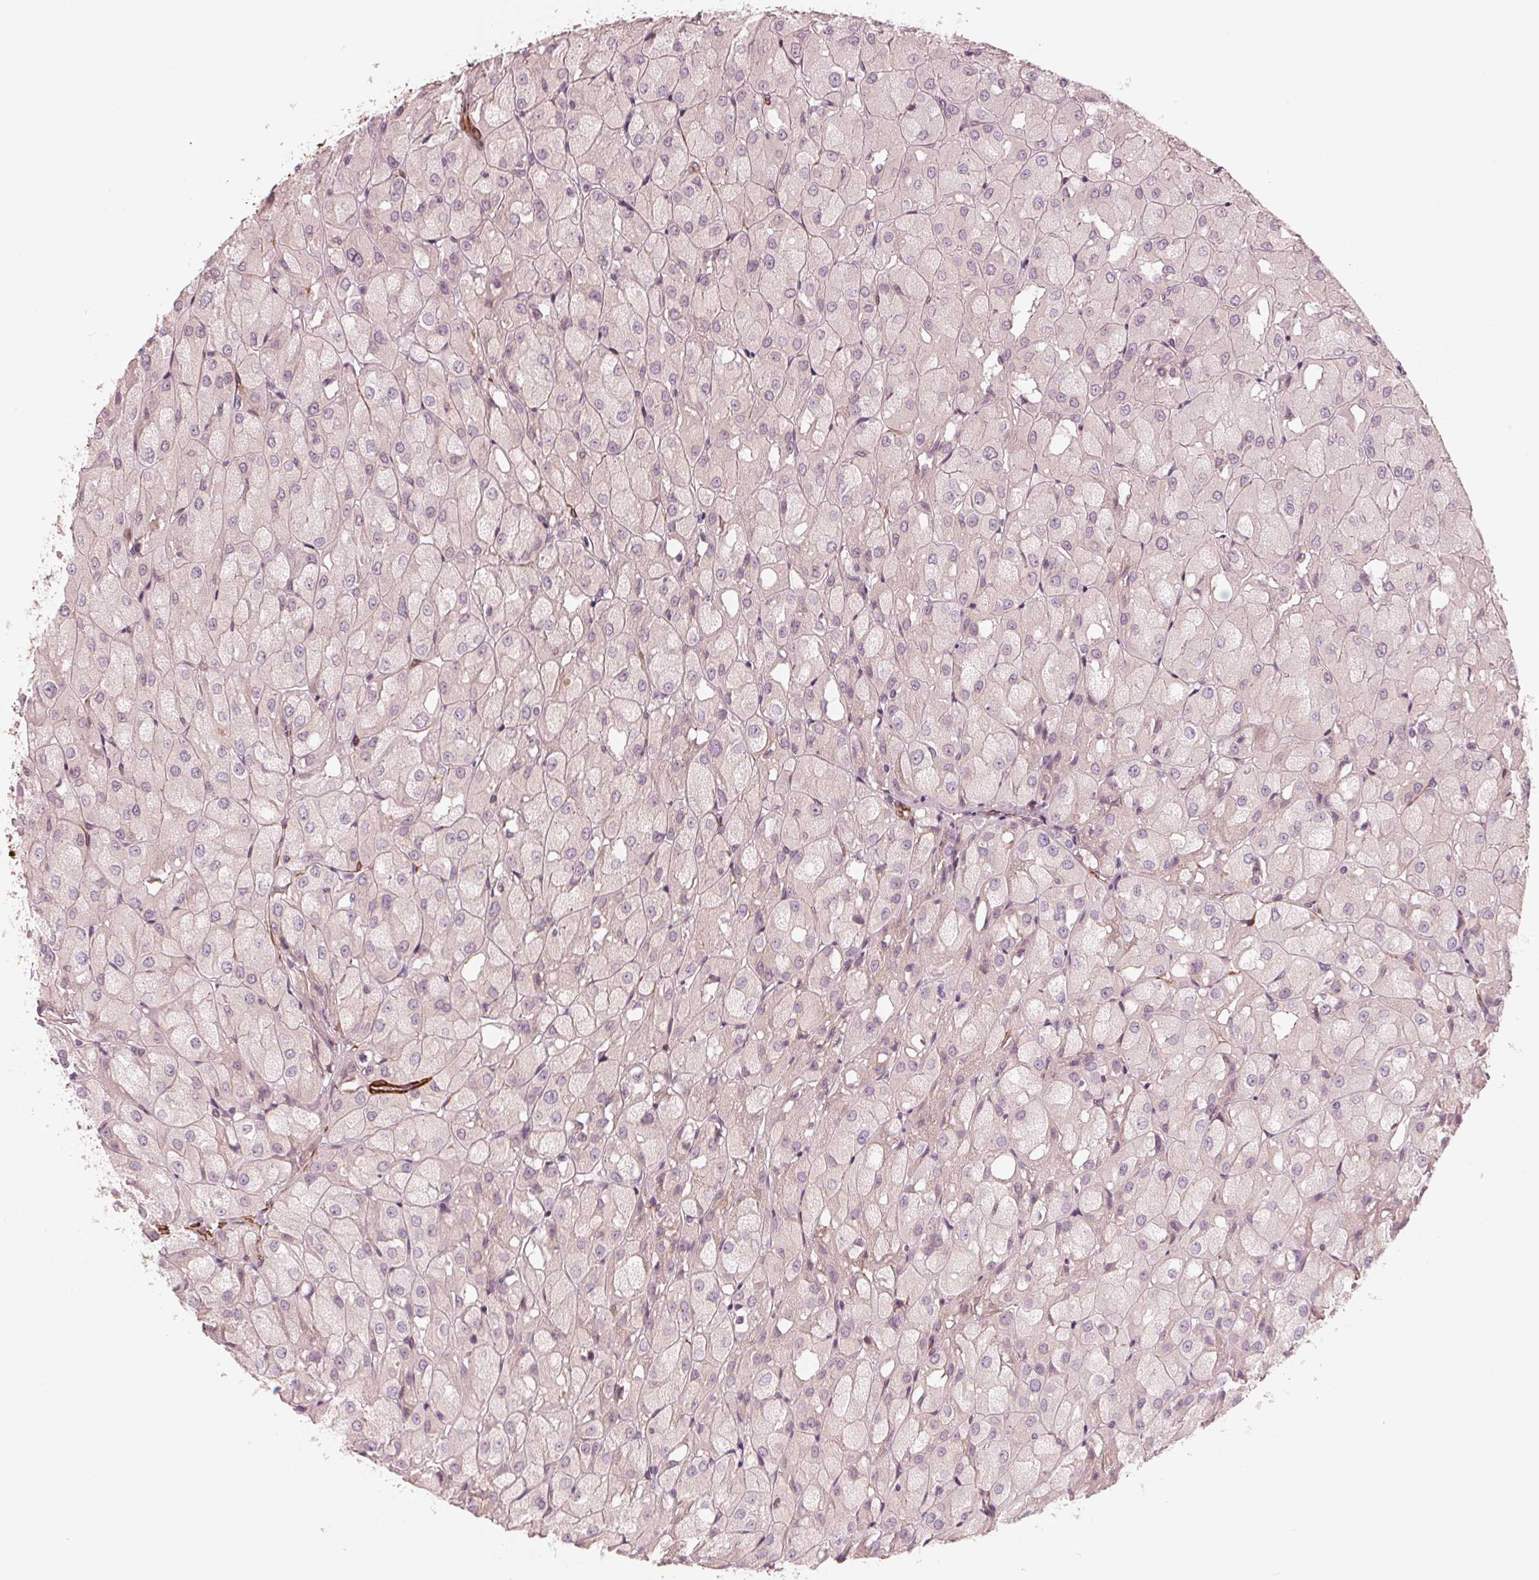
{"staining": {"intensity": "negative", "quantity": "none", "location": "none"}, "tissue": "renal cancer", "cell_type": "Tumor cells", "image_type": "cancer", "snomed": [{"axis": "morphology", "description": "Adenocarcinoma, NOS"}, {"axis": "topography", "description": "Kidney"}], "caption": "Tumor cells show no significant positivity in renal cancer.", "gene": "MIER3", "patient": {"sex": "male", "age": 72}}